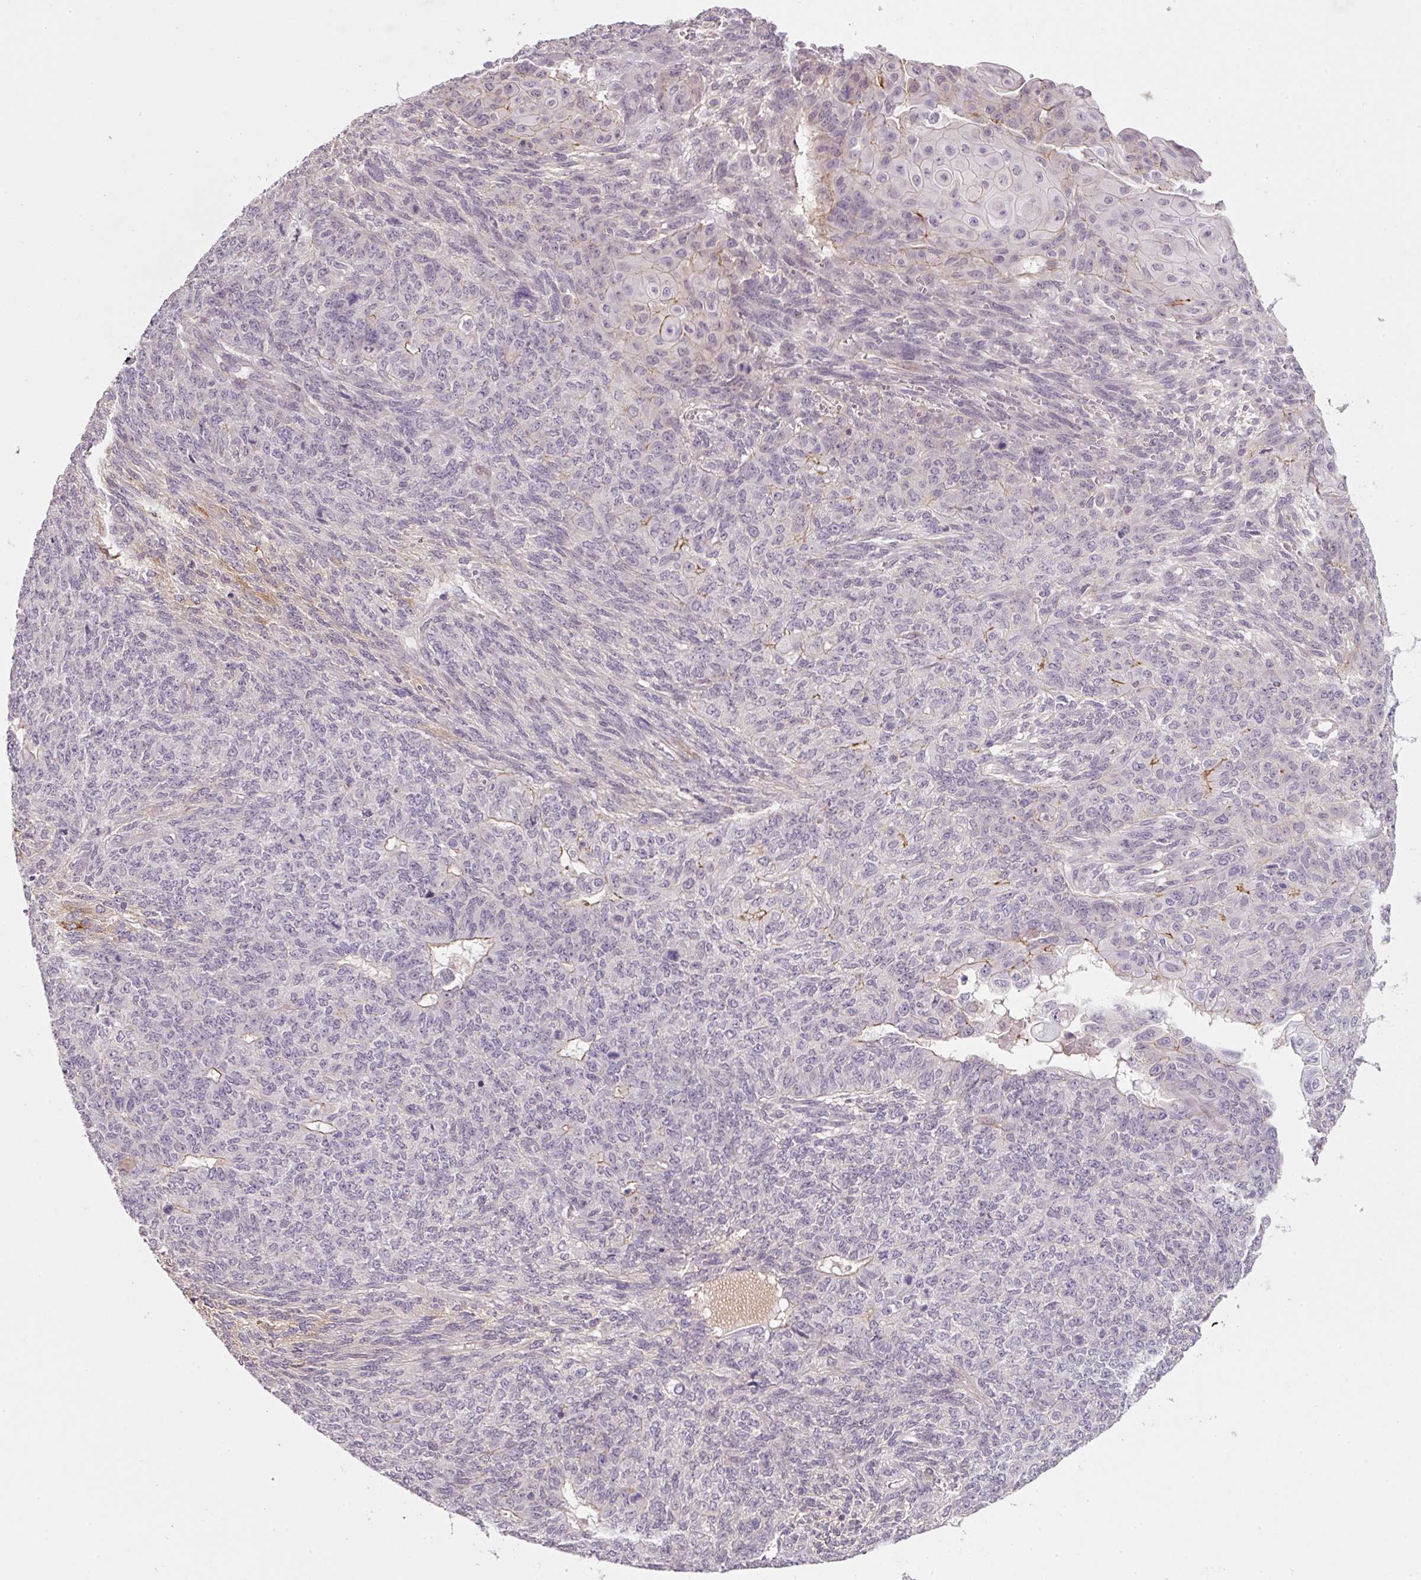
{"staining": {"intensity": "negative", "quantity": "none", "location": "none"}, "tissue": "endometrial cancer", "cell_type": "Tumor cells", "image_type": "cancer", "snomed": [{"axis": "morphology", "description": "Adenocarcinoma, NOS"}, {"axis": "topography", "description": "Endometrium"}], "caption": "Immunohistochemistry (IHC) photomicrograph of neoplastic tissue: human endometrial adenocarcinoma stained with DAB (3,3'-diaminobenzidine) reveals no significant protein staining in tumor cells.", "gene": "TIRAP", "patient": {"sex": "female", "age": 32}}